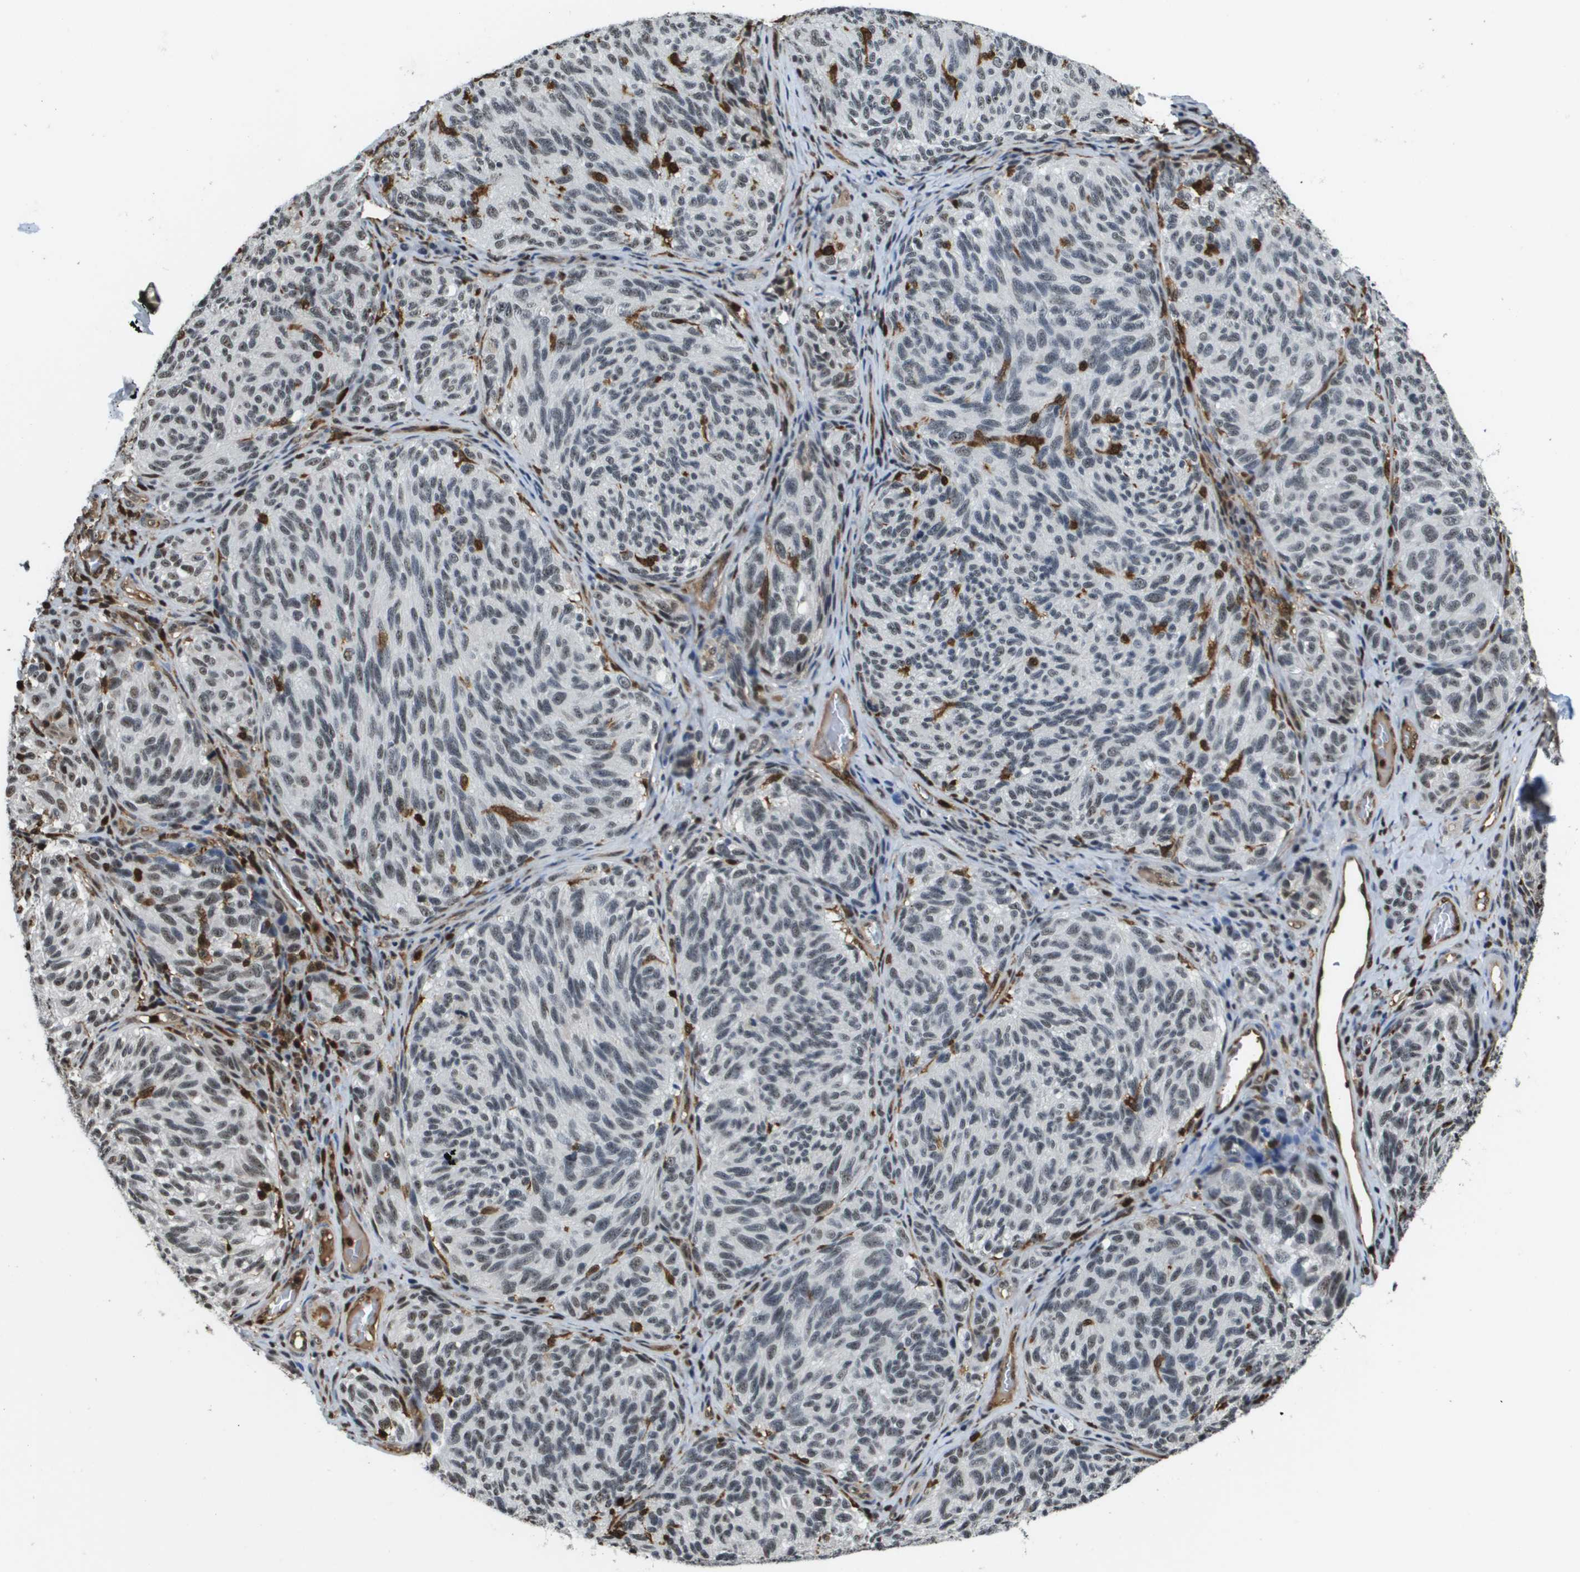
{"staining": {"intensity": "weak", "quantity": "<25%", "location": "nuclear"}, "tissue": "melanoma", "cell_type": "Tumor cells", "image_type": "cancer", "snomed": [{"axis": "morphology", "description": "Malignant melanoma, NOS"}, {"axis": "topography", "description": "Skin"}], "caption": "High power microscopy micrograph of an IHC micrograph of melanoma, revealing no significant staining in tumor cells.", "gene": "EP400", "patient": {"sex": "female", "age": 73}}